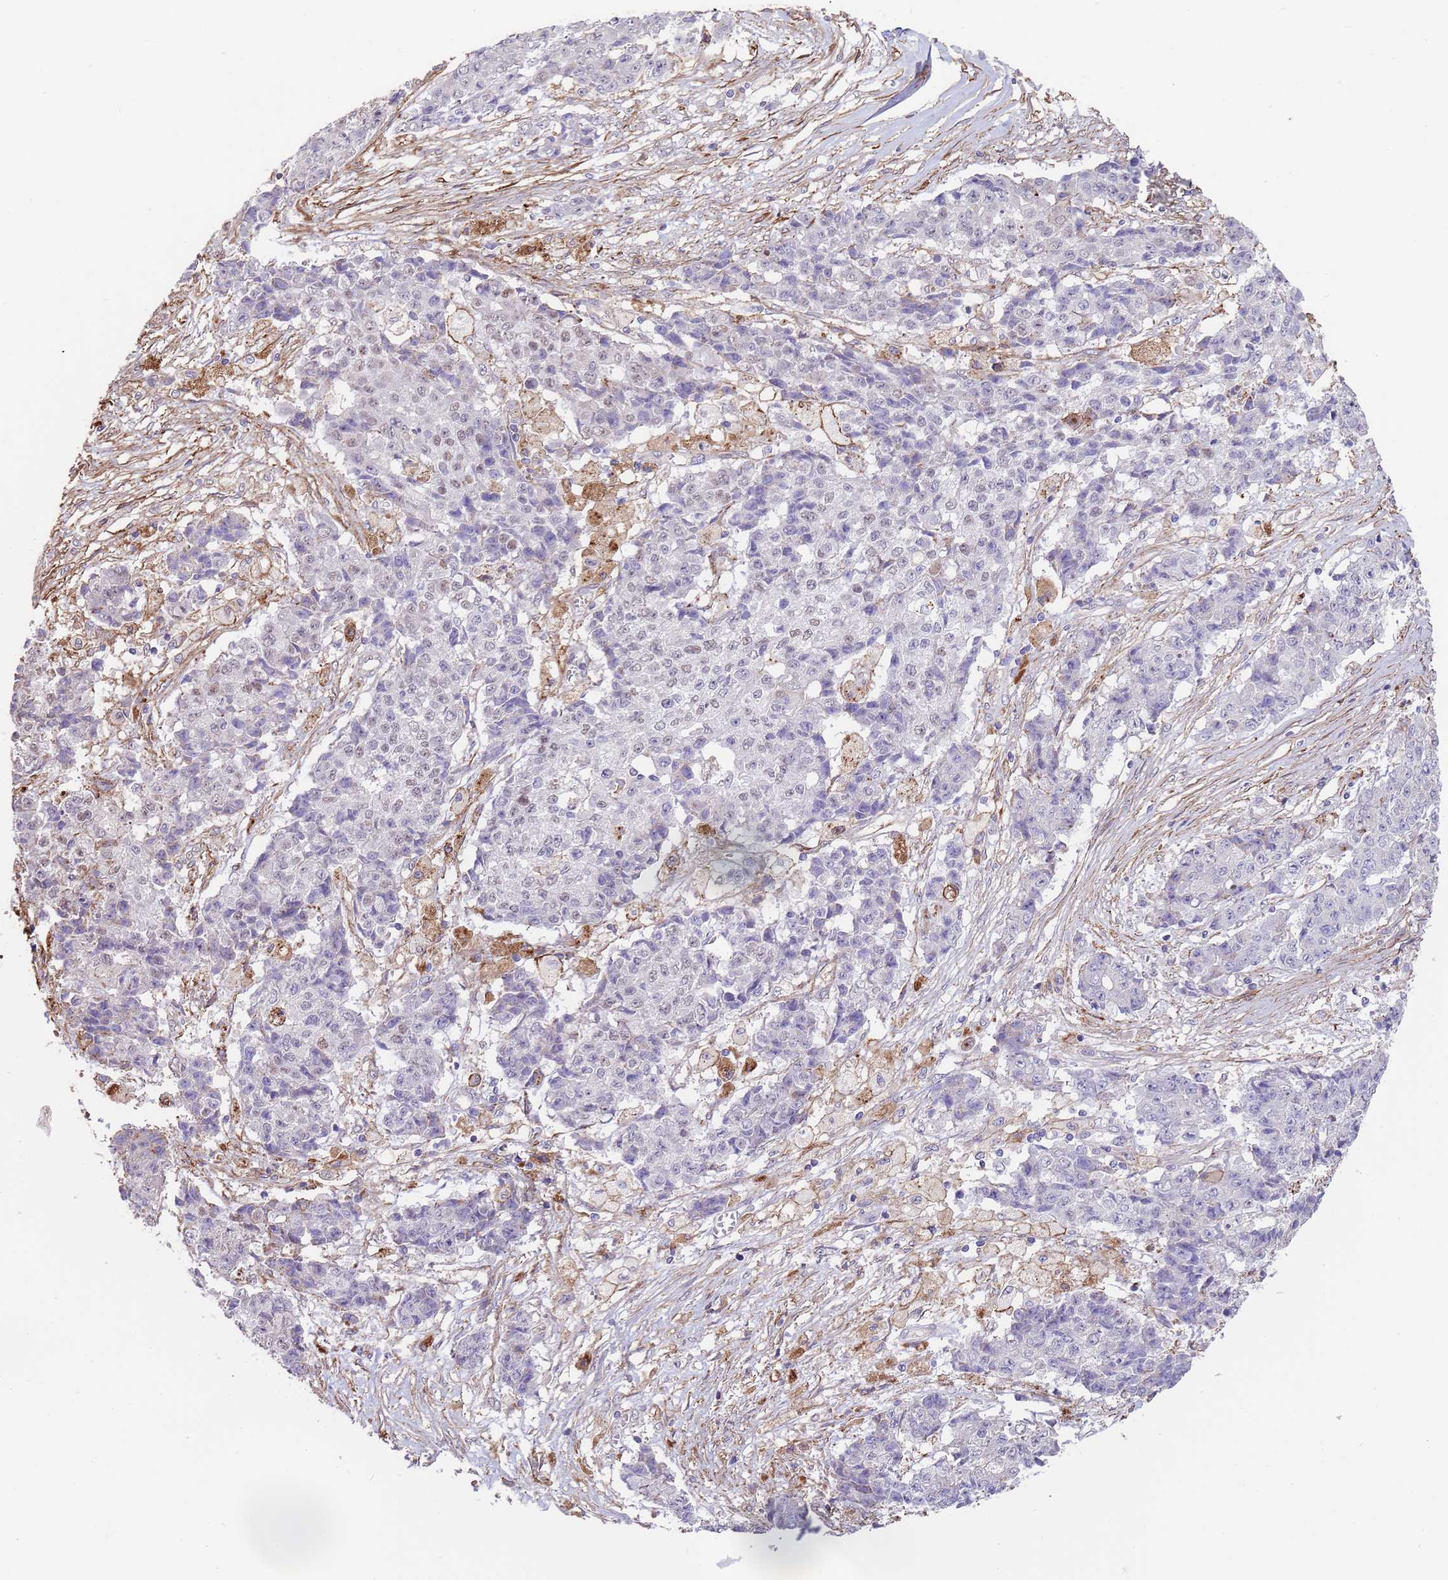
{"staining": {"intensity": "negative", "quantity": "none", "location": "none"}, "tissue": "ovarian cancer", "cell_type": "Tumor cells", "image_type": "cancer", "snomed": [{"axis": "morphology", "description": "Carcinoma, endometroid"}, {"axis": "topography", "description": "Ovary"}], "caption": "High magnification brightfield microscopy of ovarian endometroid carcinoma stained with DAB (brown) and counterstained with hematoxylin (blue): tumor cells show no significant expression.", "gene": "BPNT1", "patient": {"sex": "female", "age": 42}}